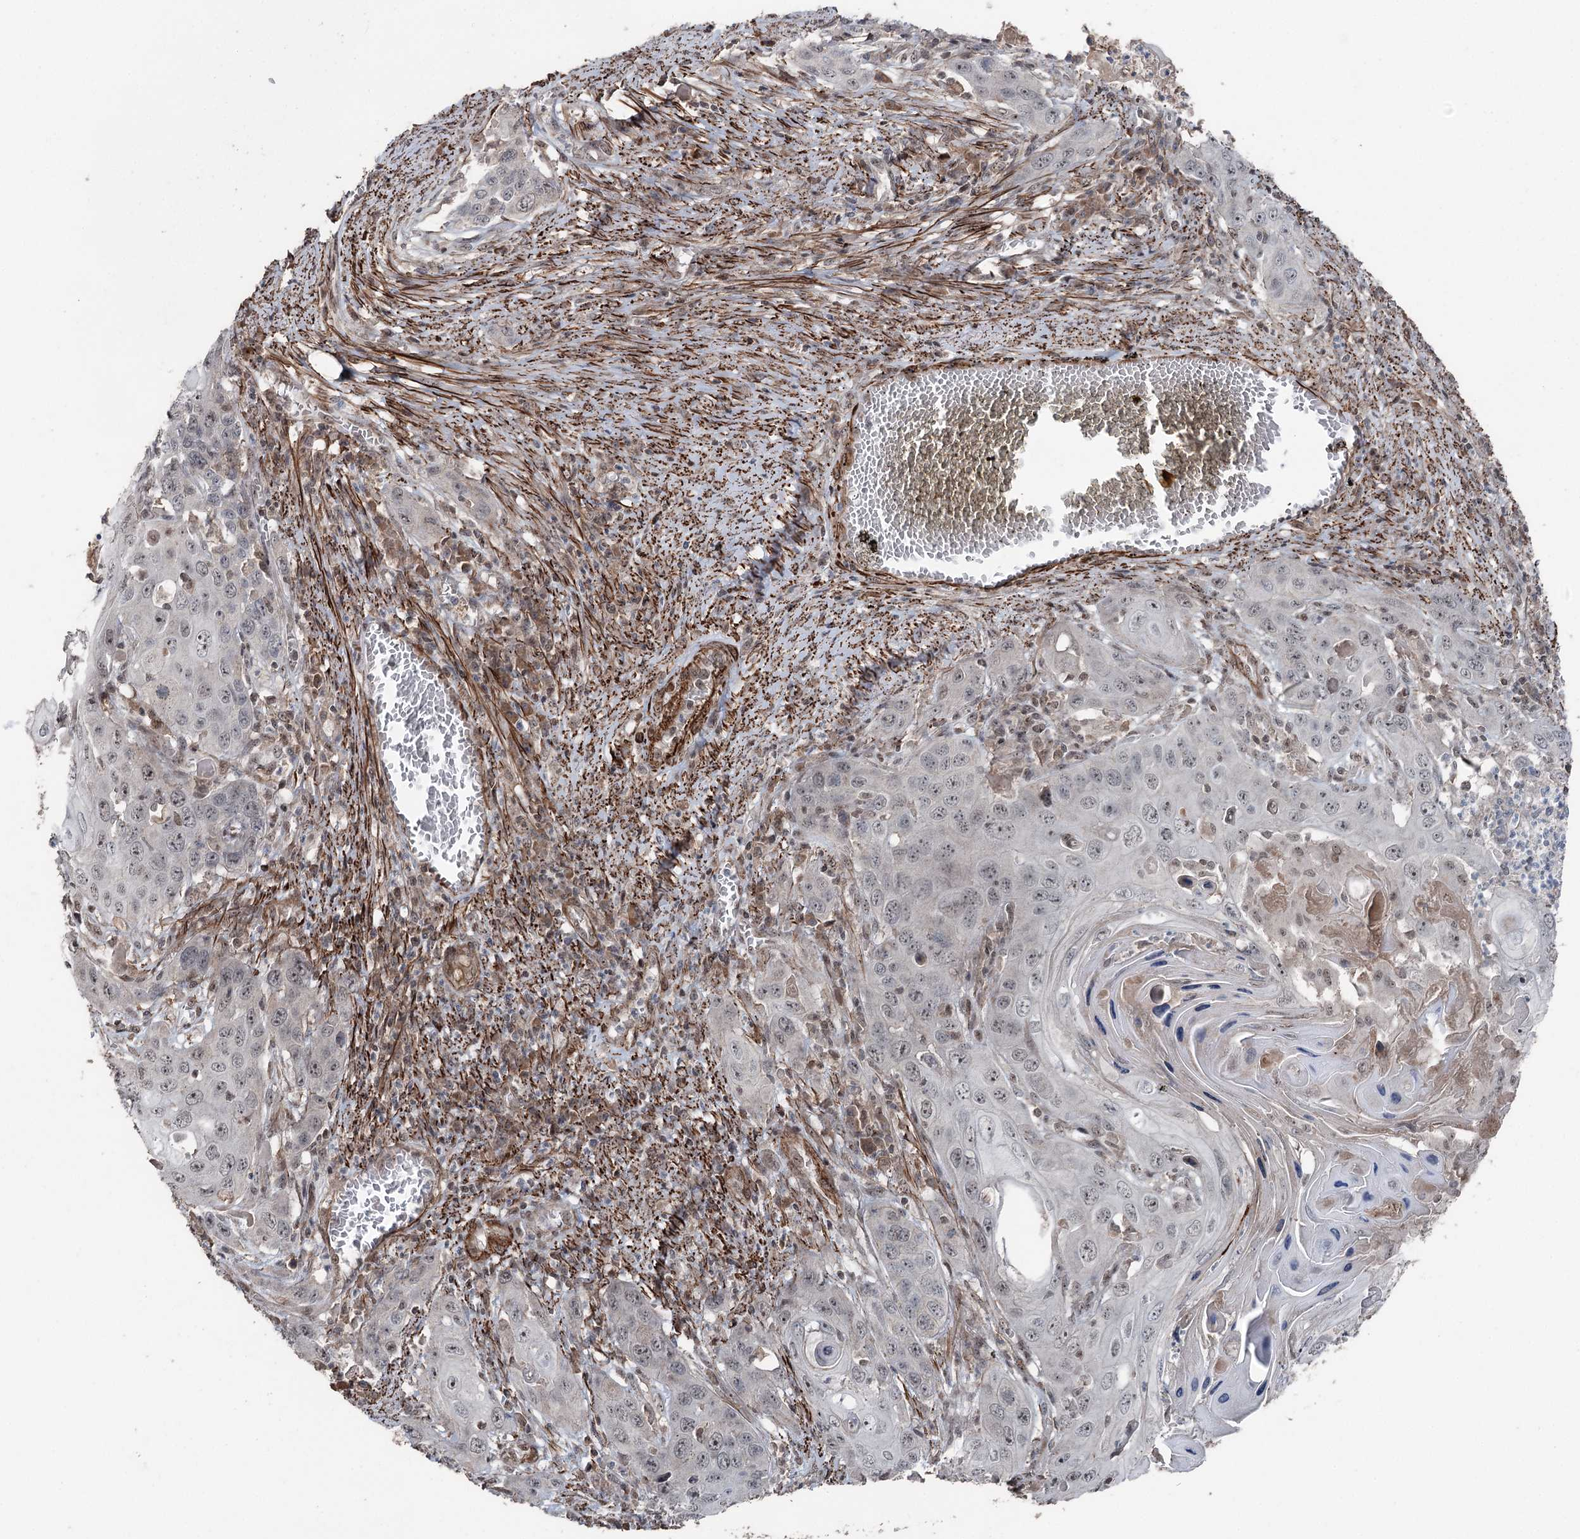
{"staining": {"intensity": "weak", "quantity": "<25%", "location": "nuclear"}, "tissue": "skin cancer", "cell_type": "Tumor cells", "image_type": "cancer", "snomed": [{"axis": "morphology", "description": "Squamous cell carcinoma, NOS"}, {"axis": "topography", "description": "Skin"}], "caption": "Immunohistochemical staining of skin cancer reveals no significant staining in tumor cells.", "gene": "CCDC82", "patient": {"sex": "male", "age": 55}}